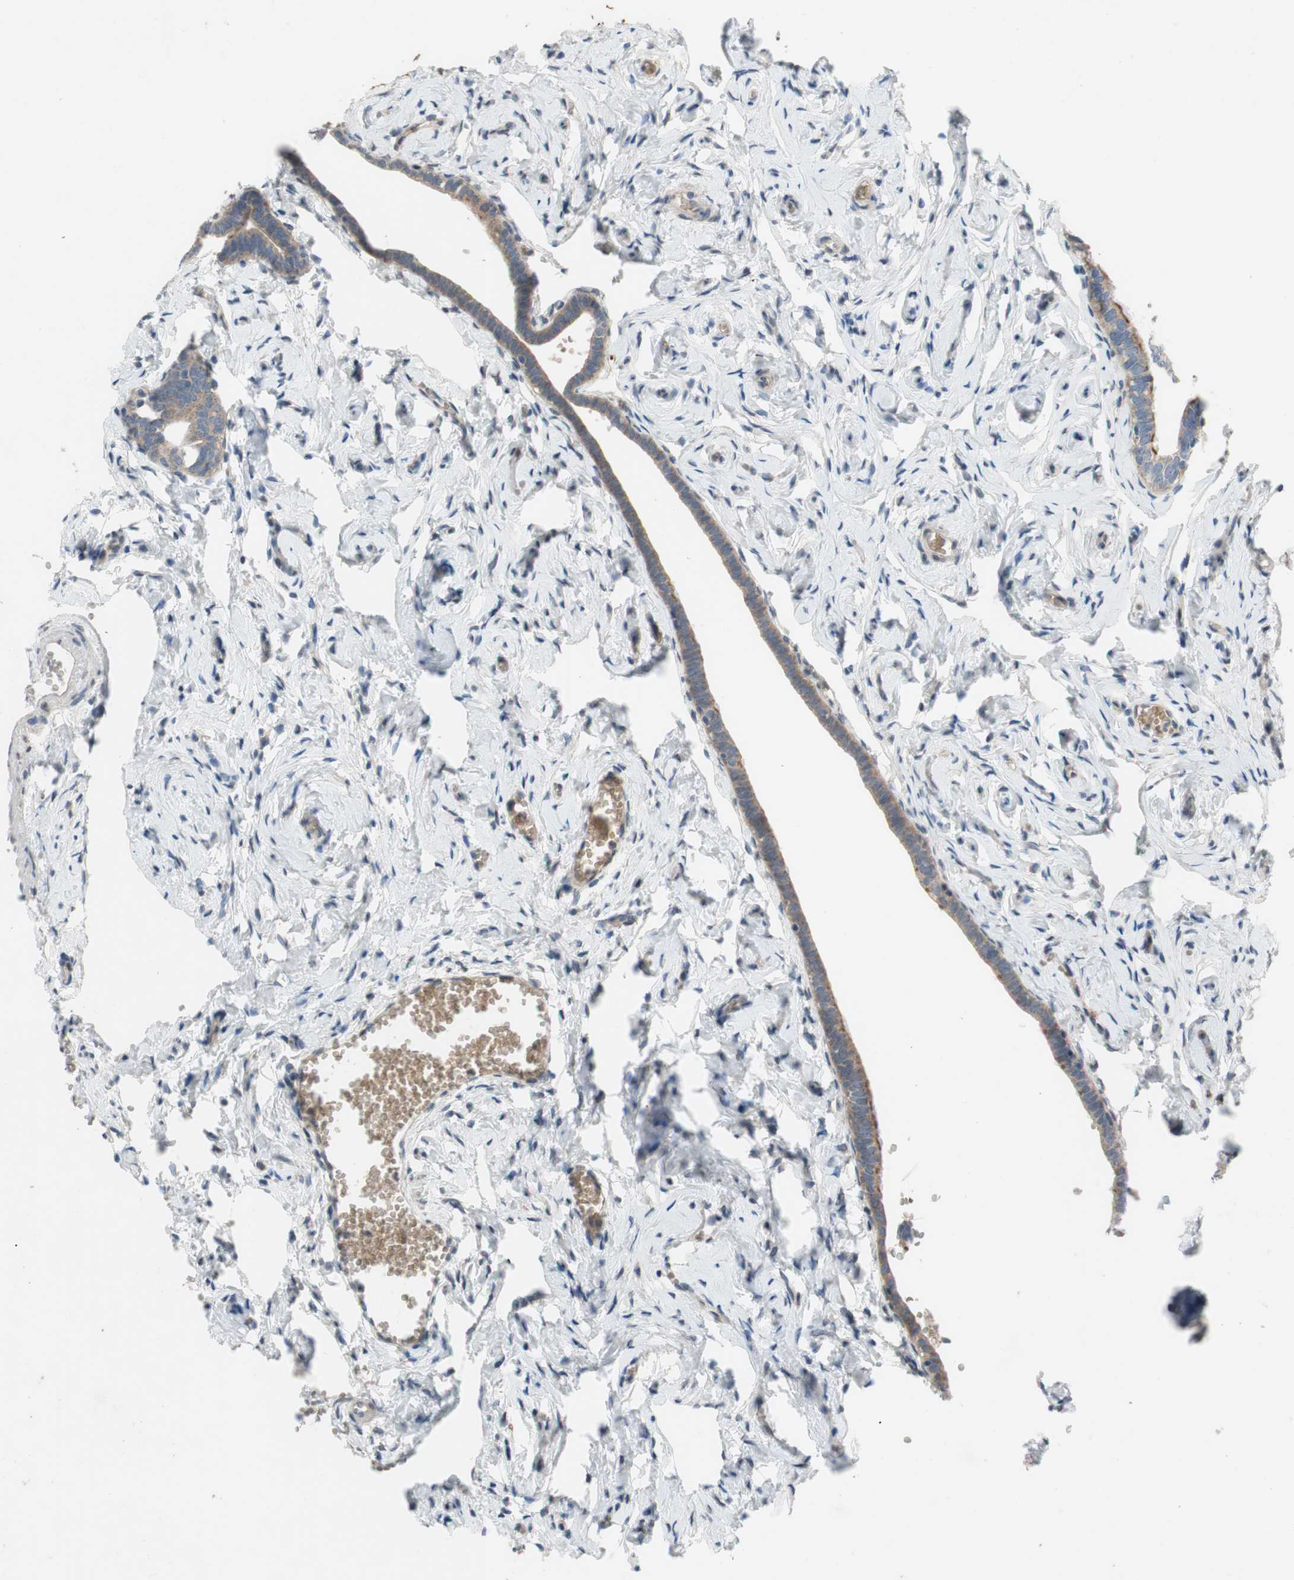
{"staining": {"intensity": "moderate", "quantity": ">75%", "location": "cytoplasmic/membranous"}, "tissue": "fallopian tube", "cell_type": "Glandular cells", "image_type": "normal", "snomed": [{"axis": "morphology", "description": "Normal tissue, NOS"}, {"axis": "topography", "description": "Fallopian tube"}], "caption": "Protein expression analysis of unremarkable fallopian tube exhibits moderate cytoplasmic/membranous staining in approximately >75% of glandular cells.", "gene": "ADD2", "patient": {"sex": "female", "age": 71}}